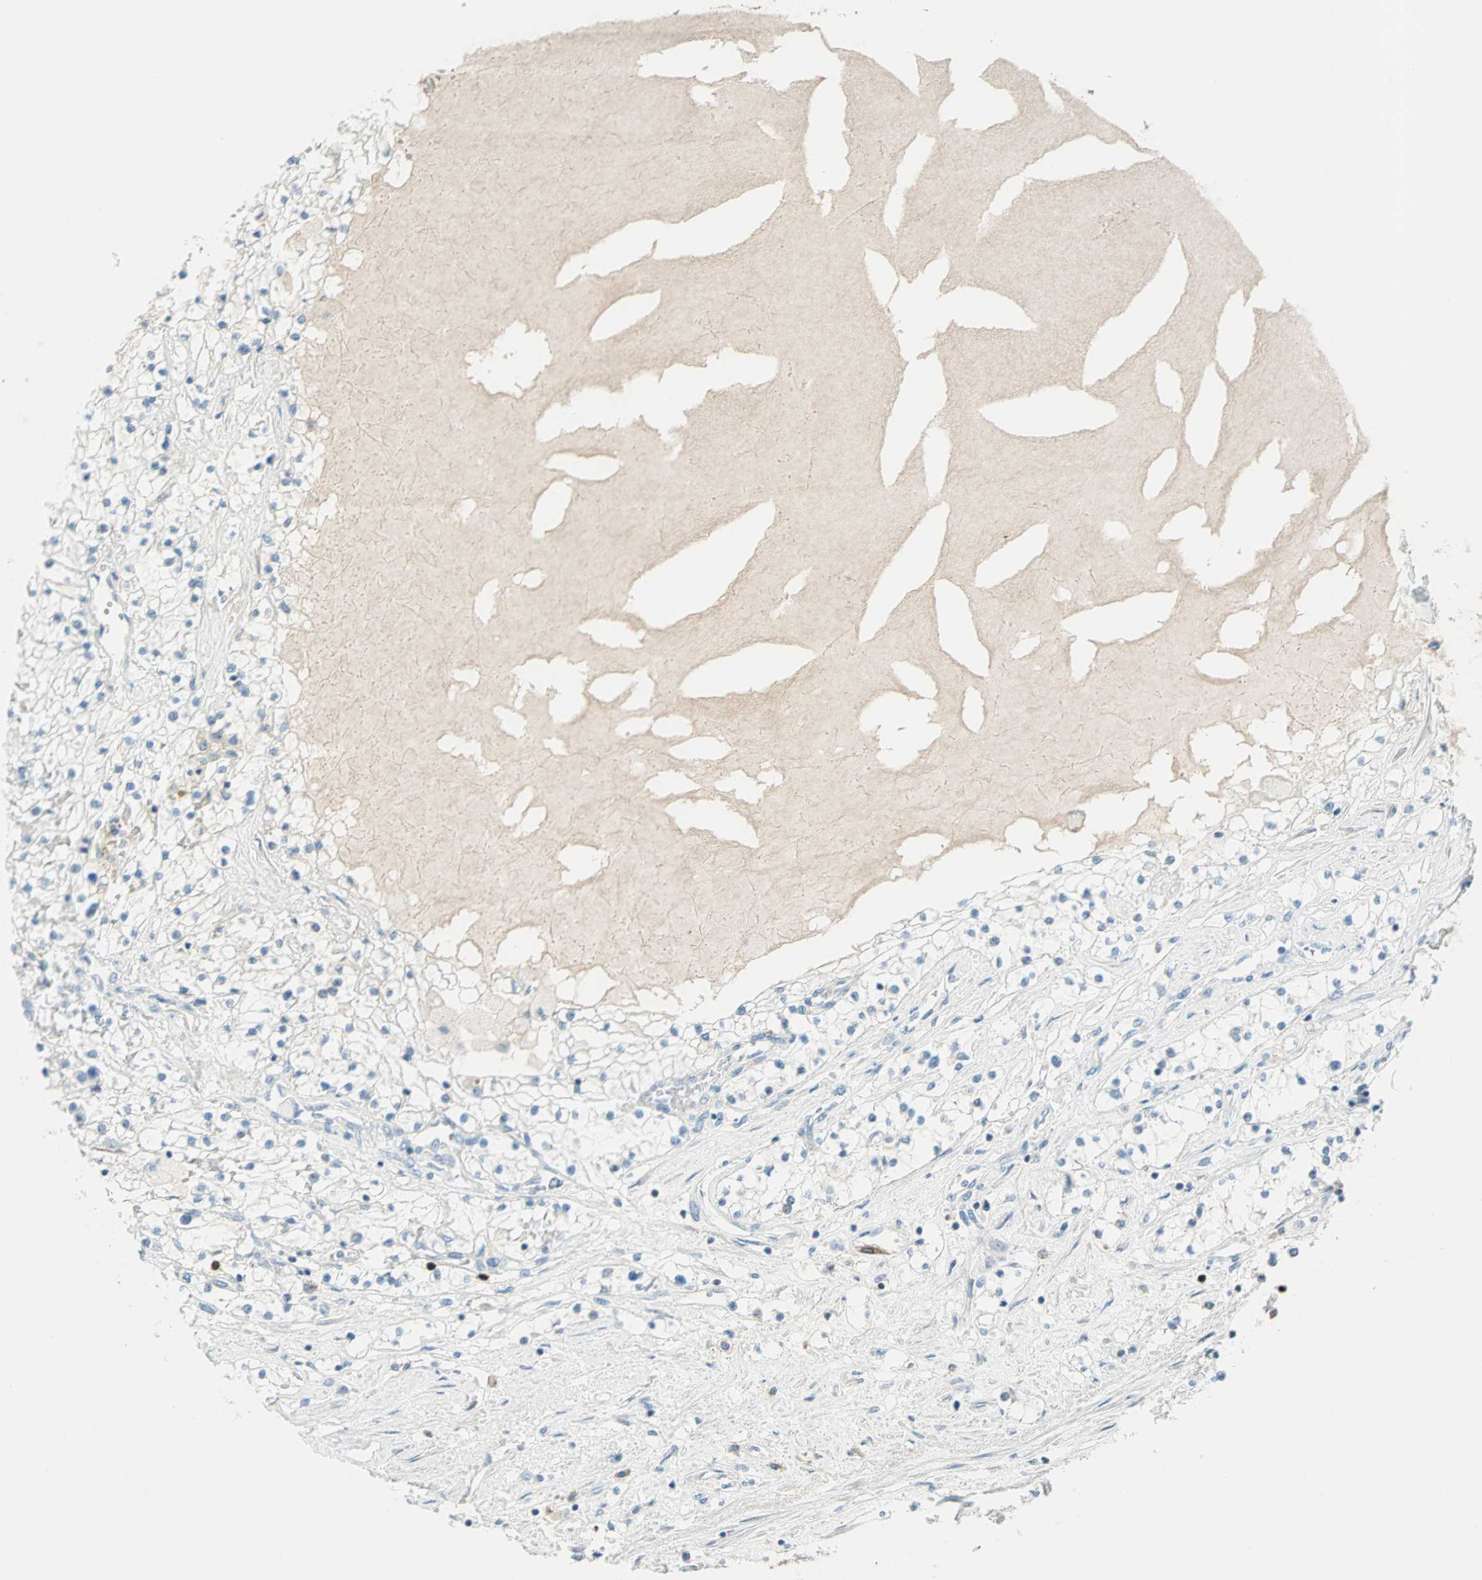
{"staining": {"intensity": "negative", "quantity": "none", "location": "none"}, "tissue": "renal cancer", "cell_type": "Tumor cells", "image_type": "cancer", "snomed": [{"axis": "morphology", "description": "Adenocarcinoma, NOS"}, {"axis": "topography", "description": "Kidney"}], "caption": "High power microscopy image of an immunohistochemistry photomicrograph of adenocarcinoma (renal), revealing no significant positivity in tumor cells.", "gene": "PTTG1", "patient": {"sex": "male", "age": 68}}